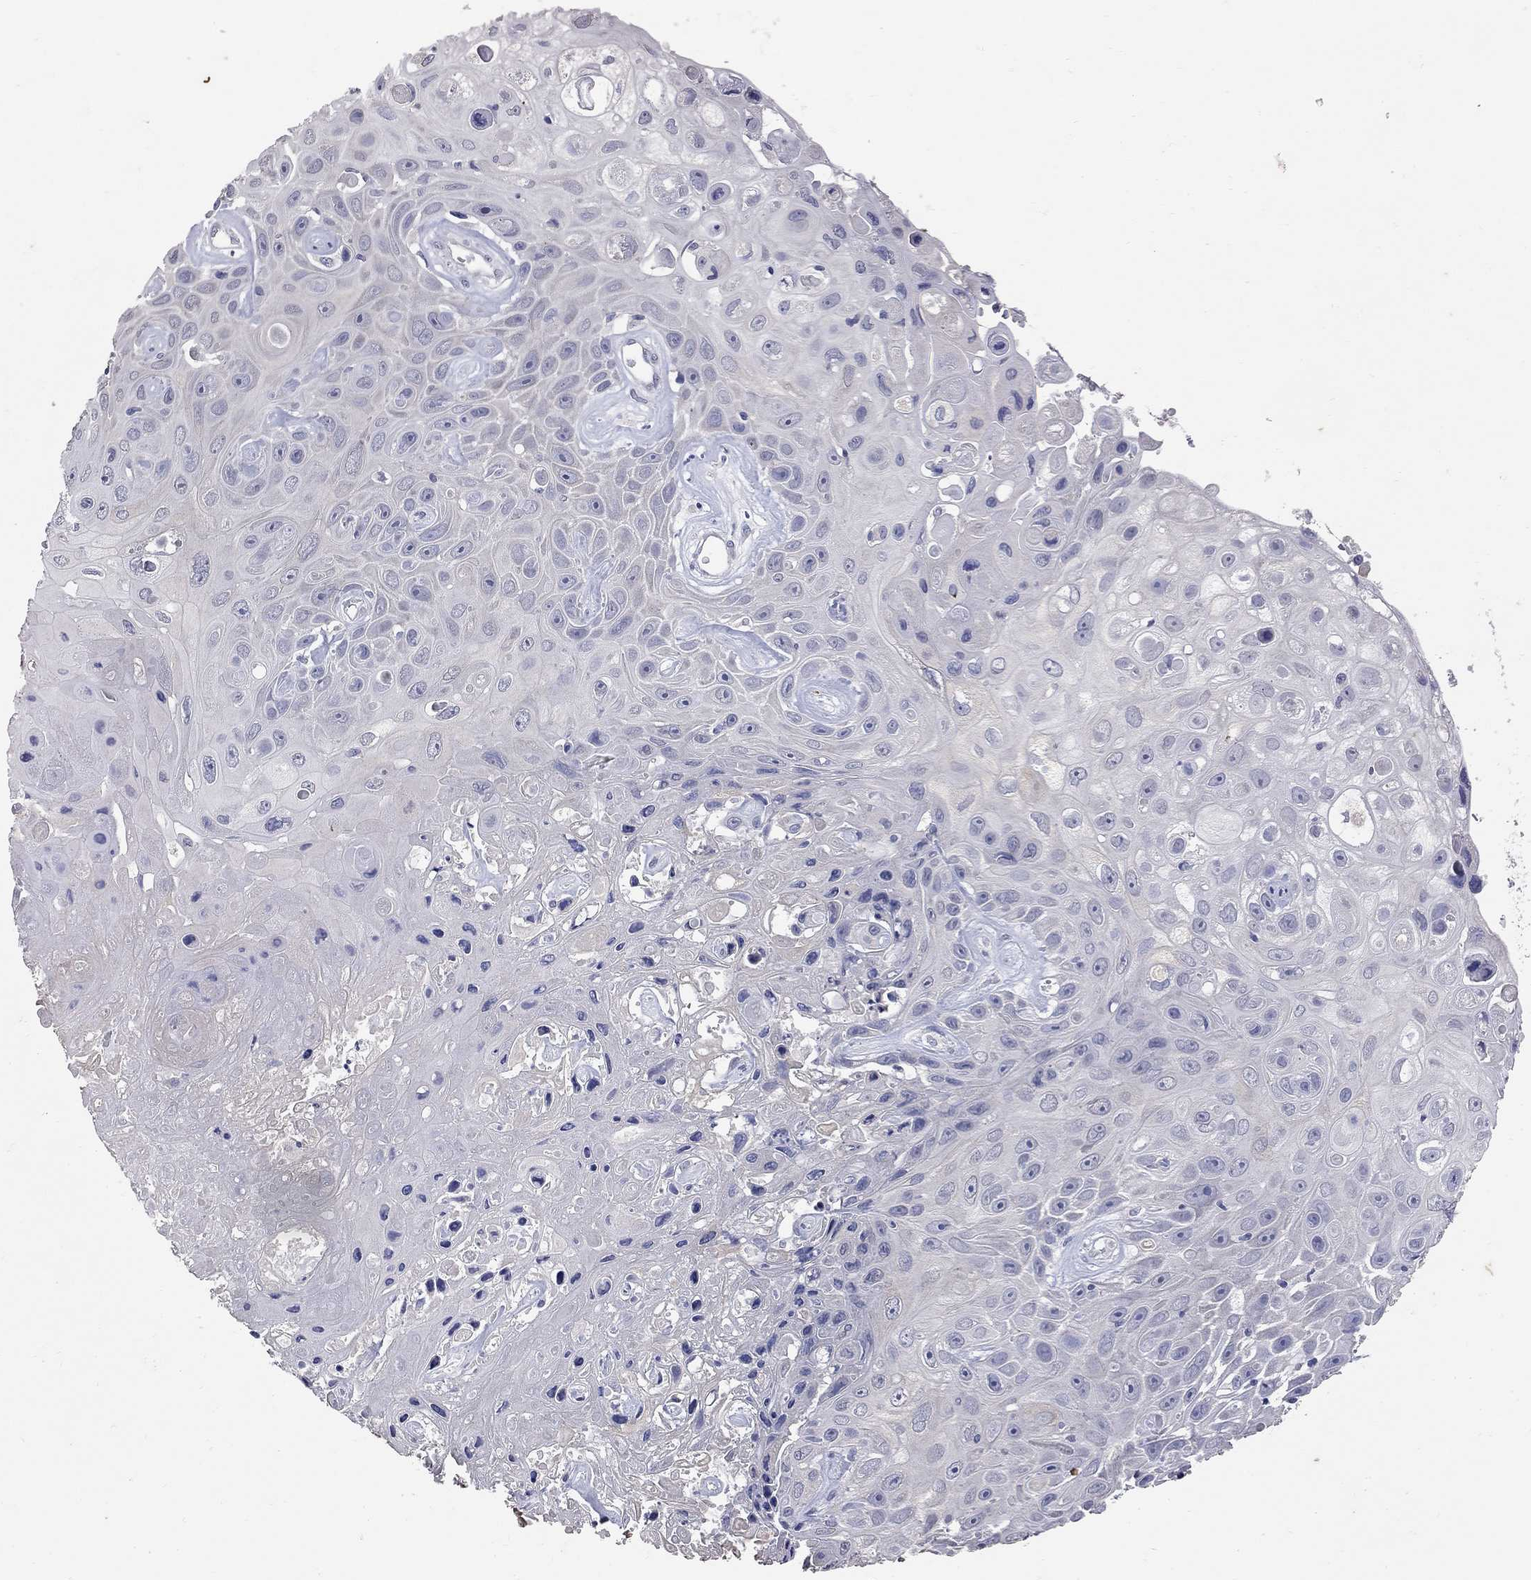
{"staining": {"intensity": "negative", "quantity": "none", "location": "none"}, "tissue": "skin cancer", "cell_type": "Tumor cells", "image_type": "cancer", "snomed": [{"axis": "morphology", "description": "Squamous cell carcinoma, NOS"}, {"axis": "topography", "description": "Skin"}], "caption": "IHC histopathology image of neoplastic tissue: human skin cancer stained with DAB (3,3'-diaminobenzidine) demonstrates no significant protein staining in tumor cells.", "gene": "NOS2", "patient": {"sex": "male", "age": 82}}